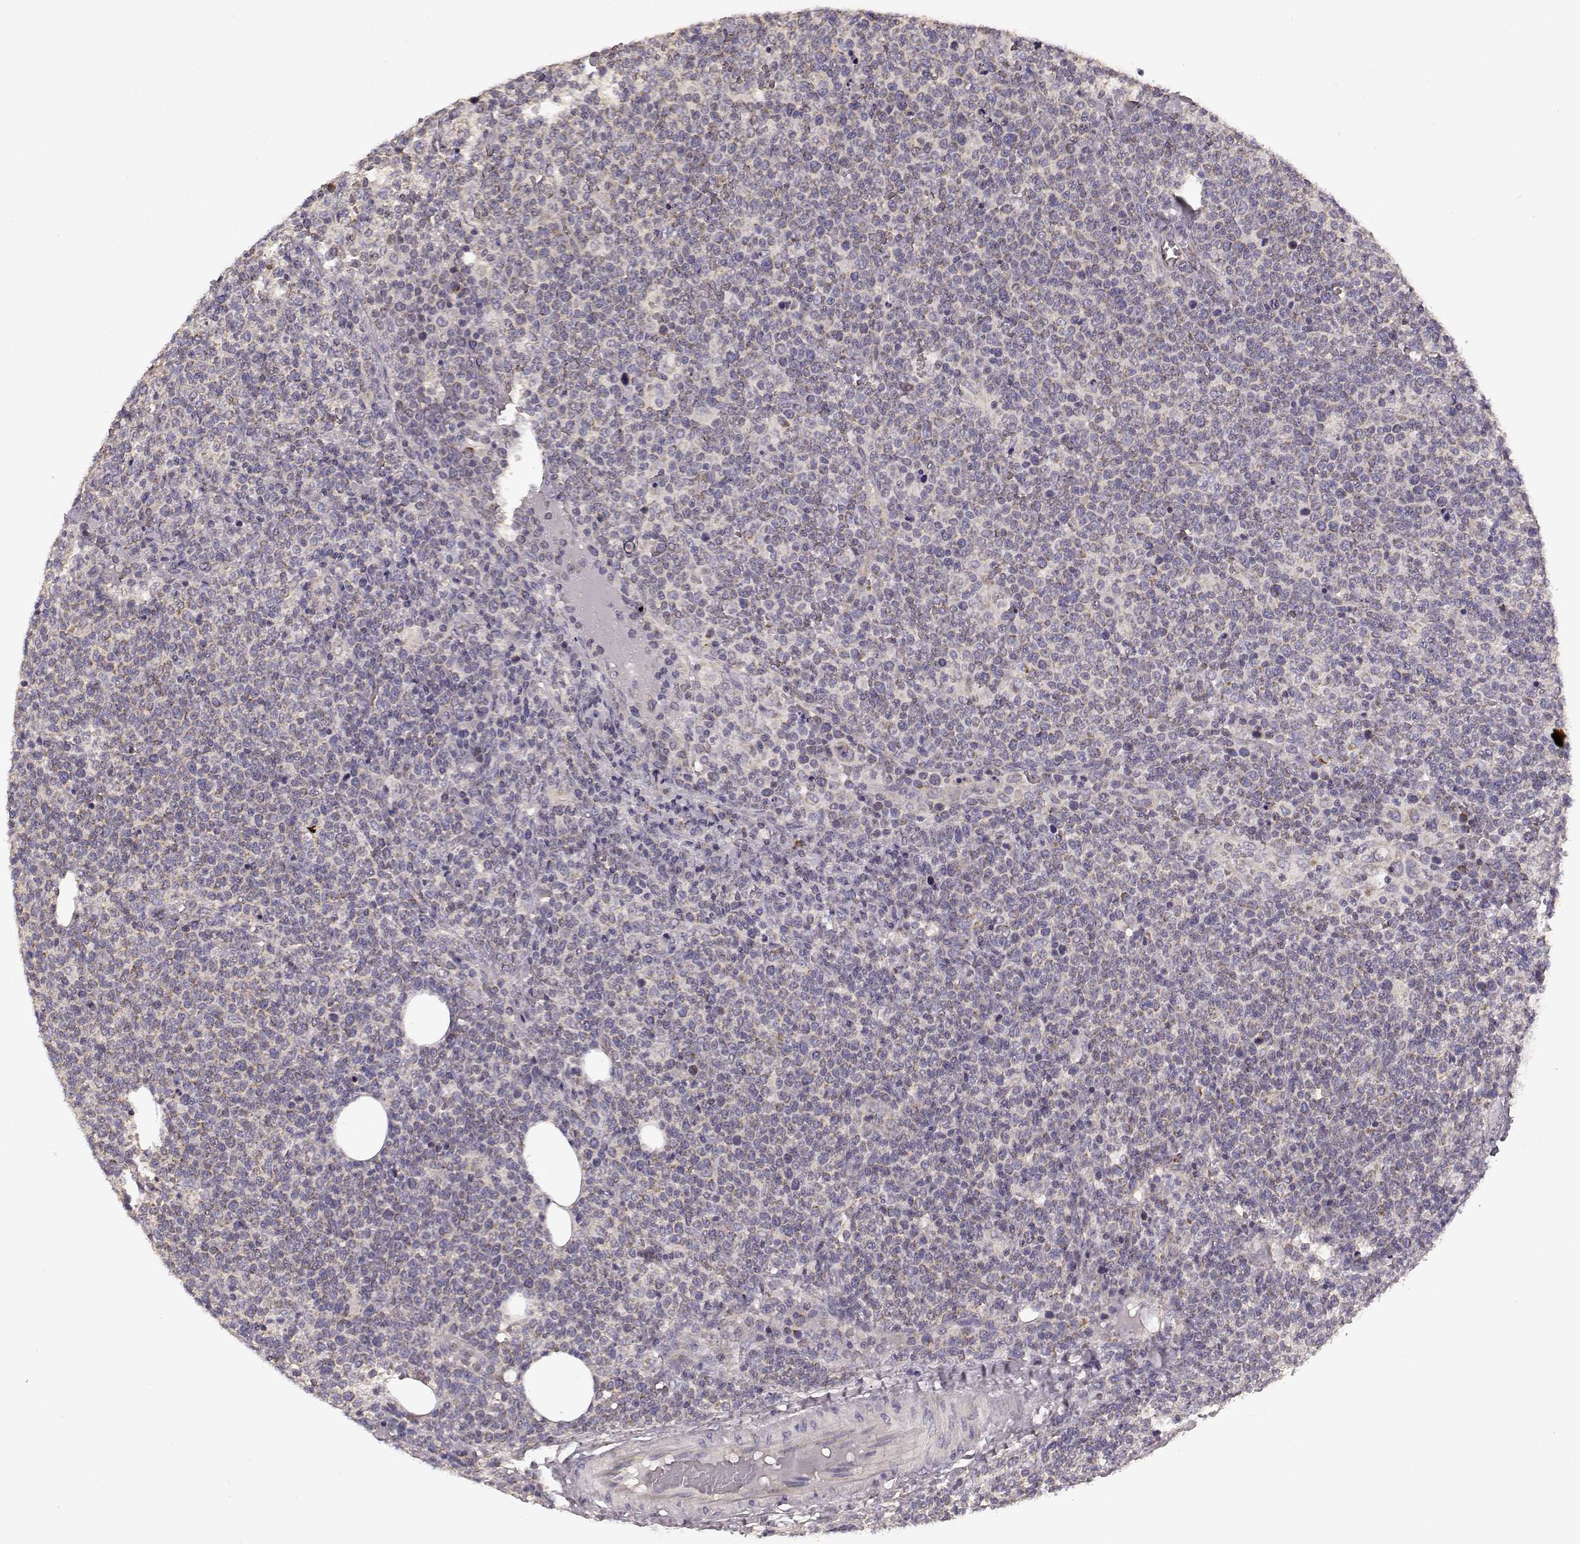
{"staining": {"intensity": "weak", "quantity": "25%-75%", "location": "cytoplasmic/membranous"}, "tissue": "lymphoma", "cell_type": "Tumor cells", "image_type": "cancer", "snomed": [{"axis": "morphology", "description": "Malignant lymphoma, non-Hodgkin's type, High grade"}, {"axis": "topography", "description": "Lymph node"}], "caption": "About 25%-75% of tumor cells in human lymphoma show weak cytoplasmic/membranous protein expression as visualized by brown immunohistochemical staining.", "gene": "ERBB3", "patient": {"sex": "male", "age": 61}}